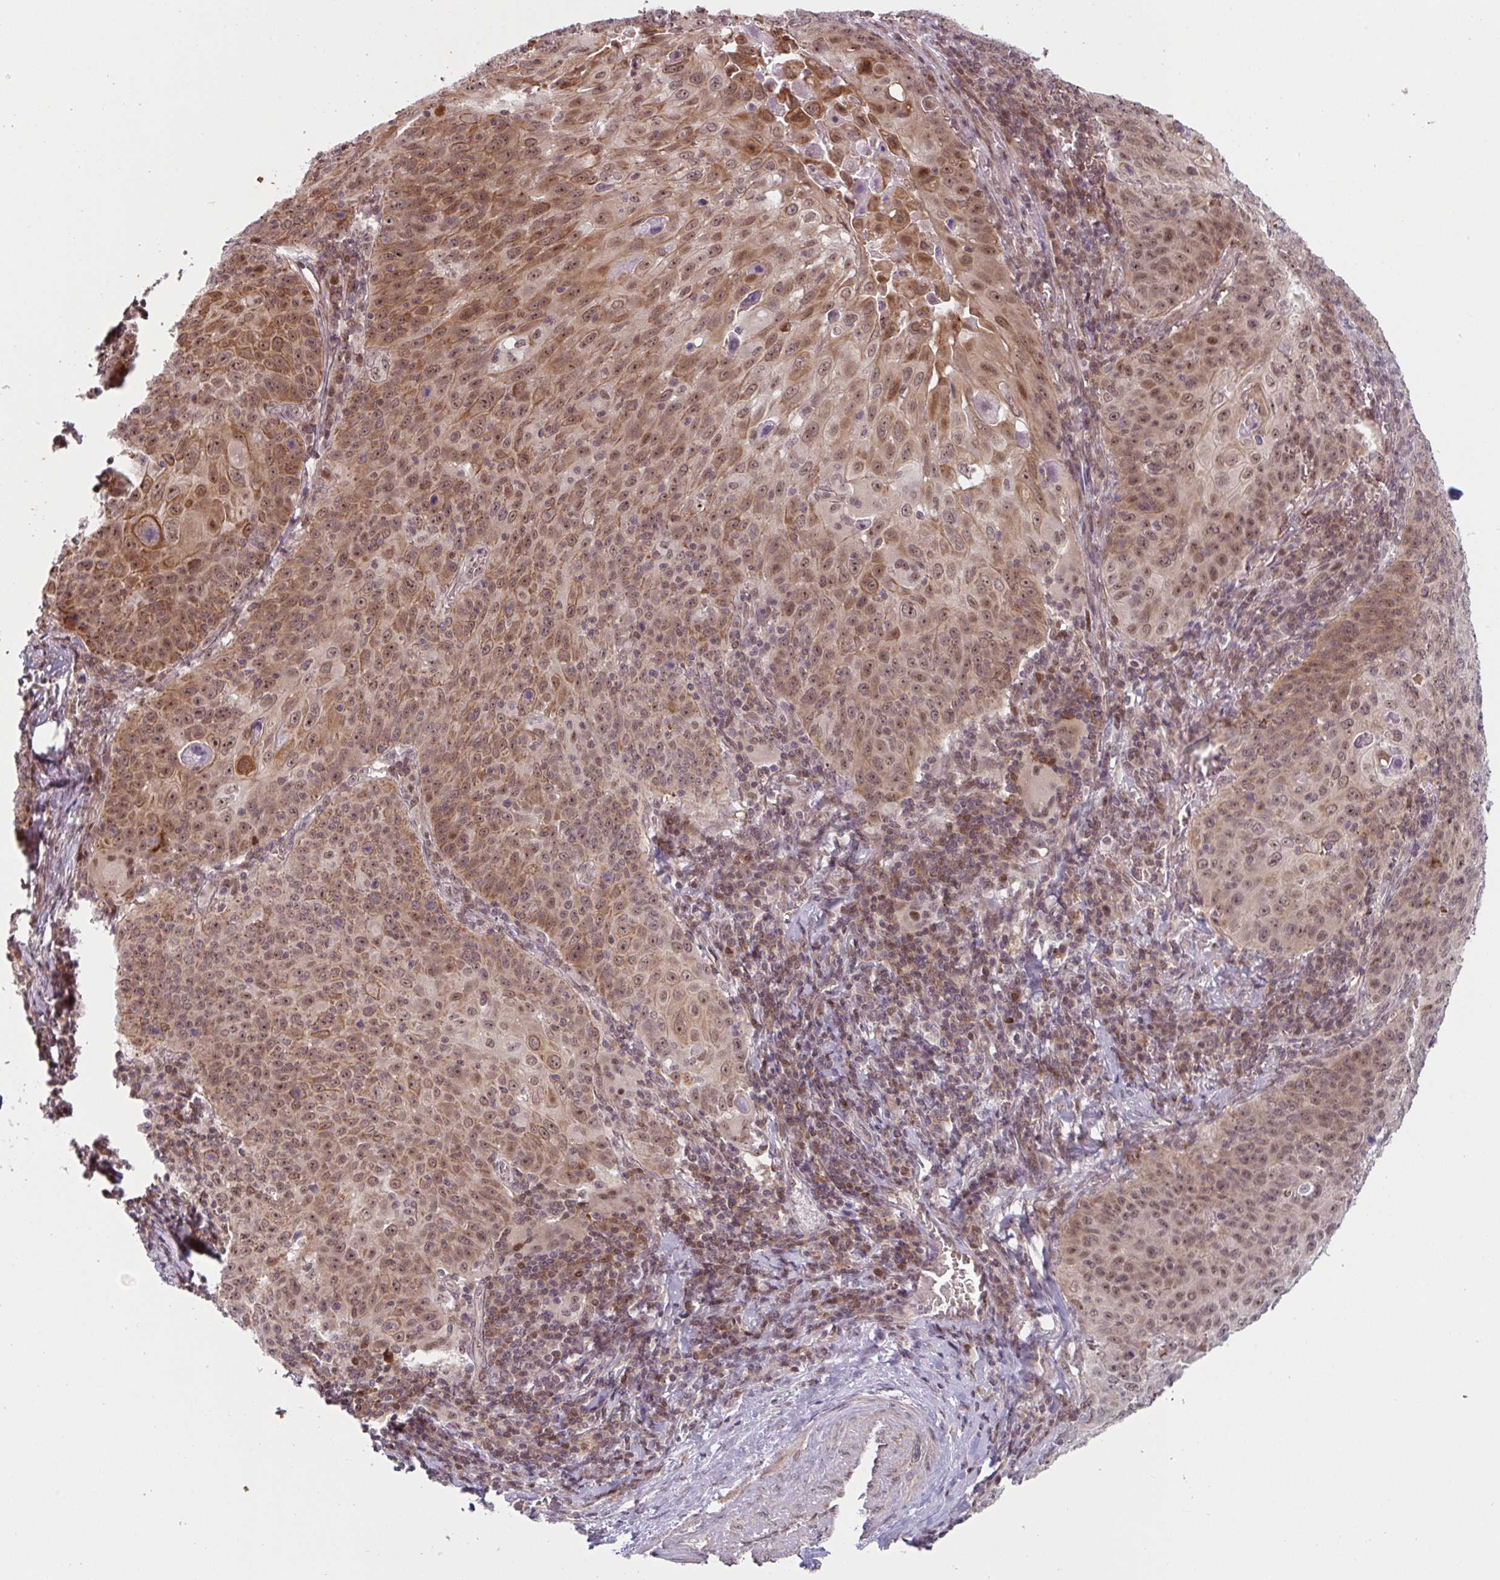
{"staining": {"intensity": "moderate", "quantity": ">75%", "location": "cytoplasmic/membranous,nuclear"}, "tissue": "cervical cancer", "cell_type": "Tumor cells", "image_type": "cancer", "snomed": [{"axis": "morphology", "description": "Squamous cell carcinoma, NOS"}, {"axis": "topography", "description": "Cervix"}], "caption": "A histopathology image of cervical cancer stained for a protein displays moderate cytoplasmic/membranous and nuclear brown staining in tumor cells. The staining is performed using DAB brown chromogen to label protein expression. The nuclei are counter-stained blue using hematoxylin.", "gene": "NLRP13", "patient": {"sex": "female", "age": 65}}